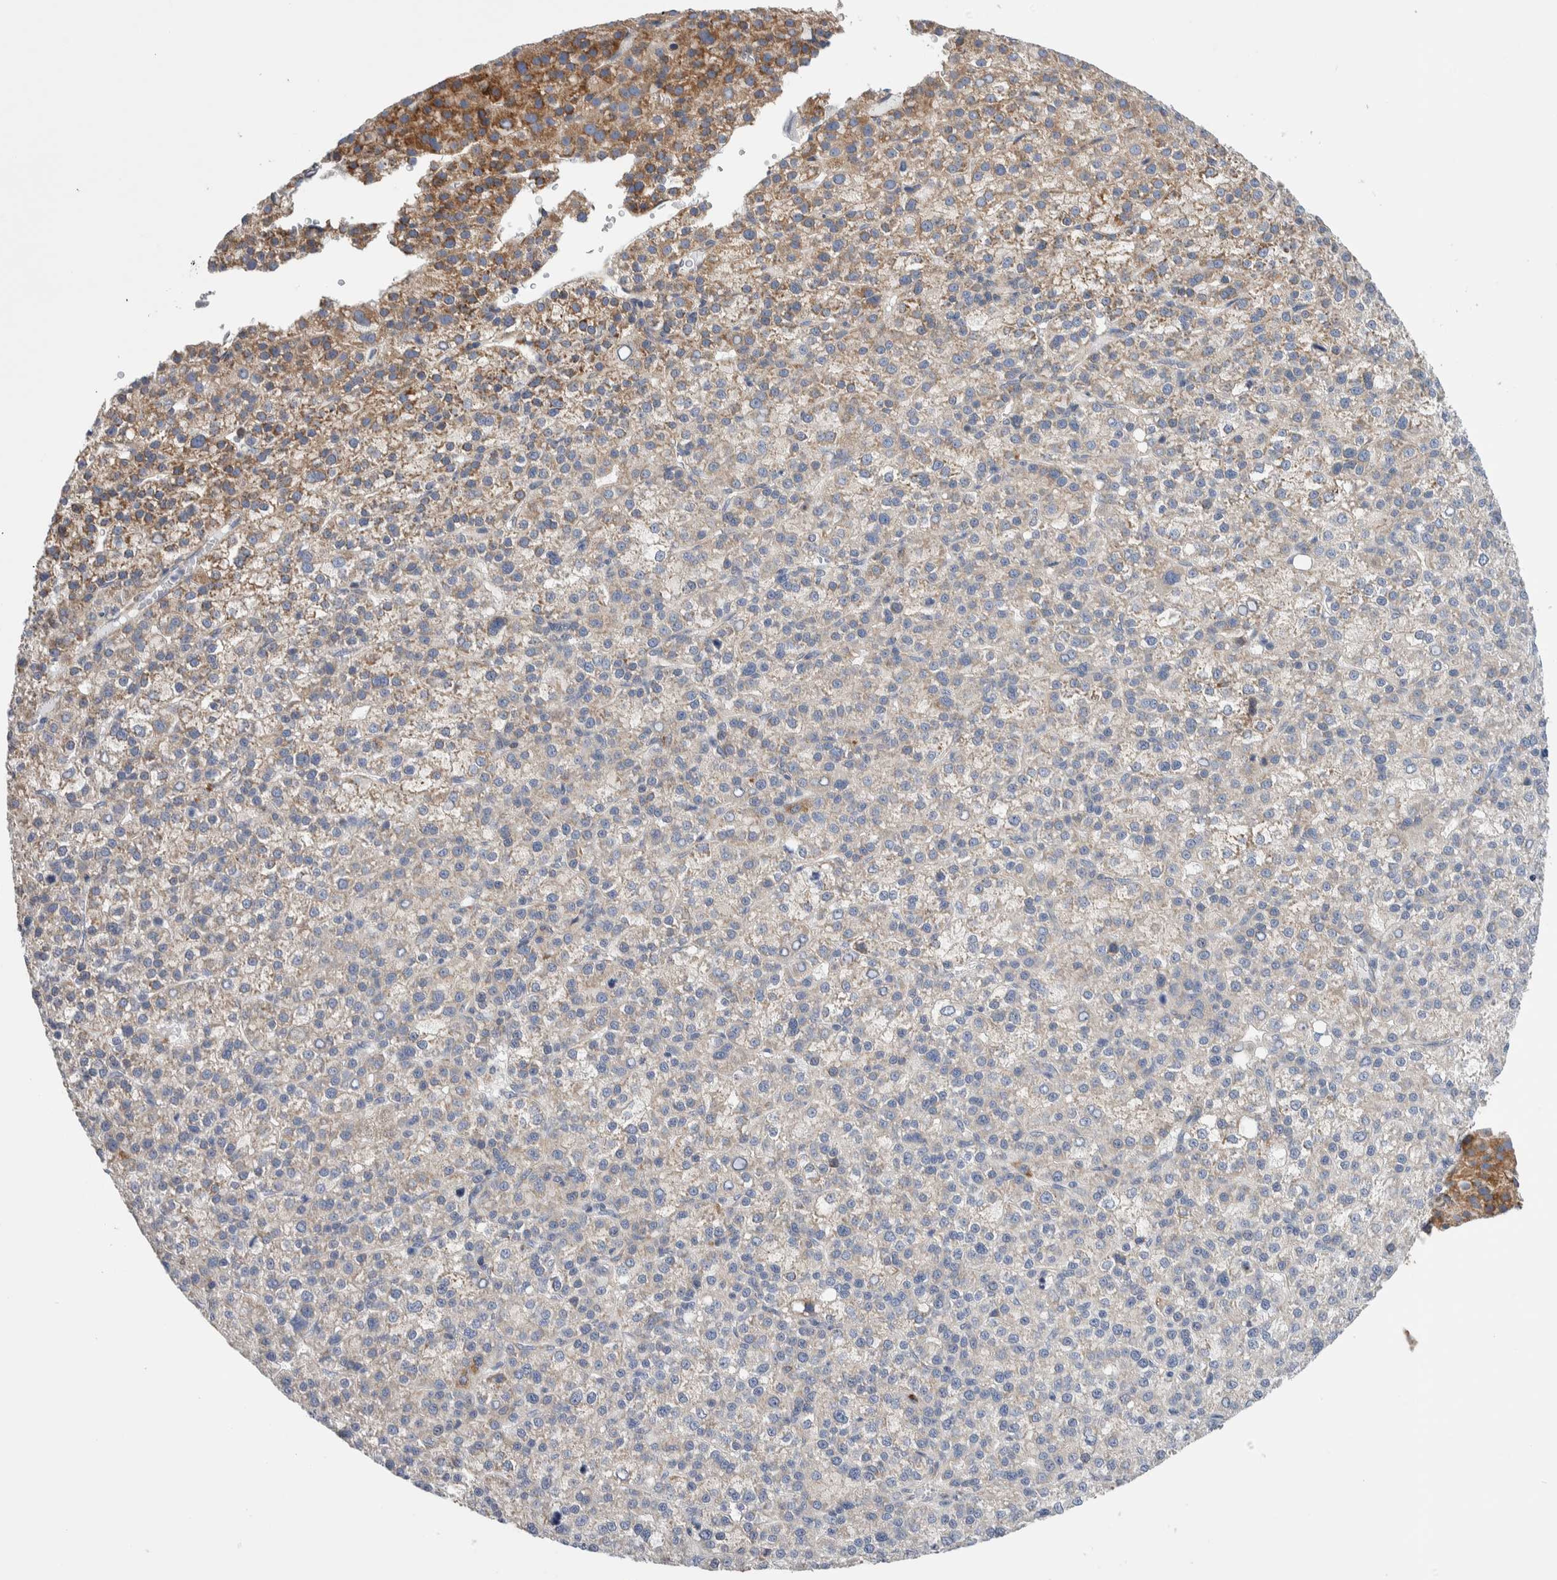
{"staining": {"intensity": "moderate", "quantity": "<25%", "location": "cytoplasmic/membranous"}, "tissue": "liver cancer", "cell_type": "Tumor cells", "image_type": "cancer", "snomed": [{"axis": "morphology", "description": "Carcinoma, Hepatocellular, NOS"}, {"axis": "topography", "description": "Liver"}], "caption": "A brown stain shows moderate cytoplasmic/membranous positivity of a protein in human liver hepatocellular carcinoma tumor cells. (DAB IHC with brightfield microscopy, high magnification).", "gene": "RACK1", "patient": {"sex": "female", "age": 58}}